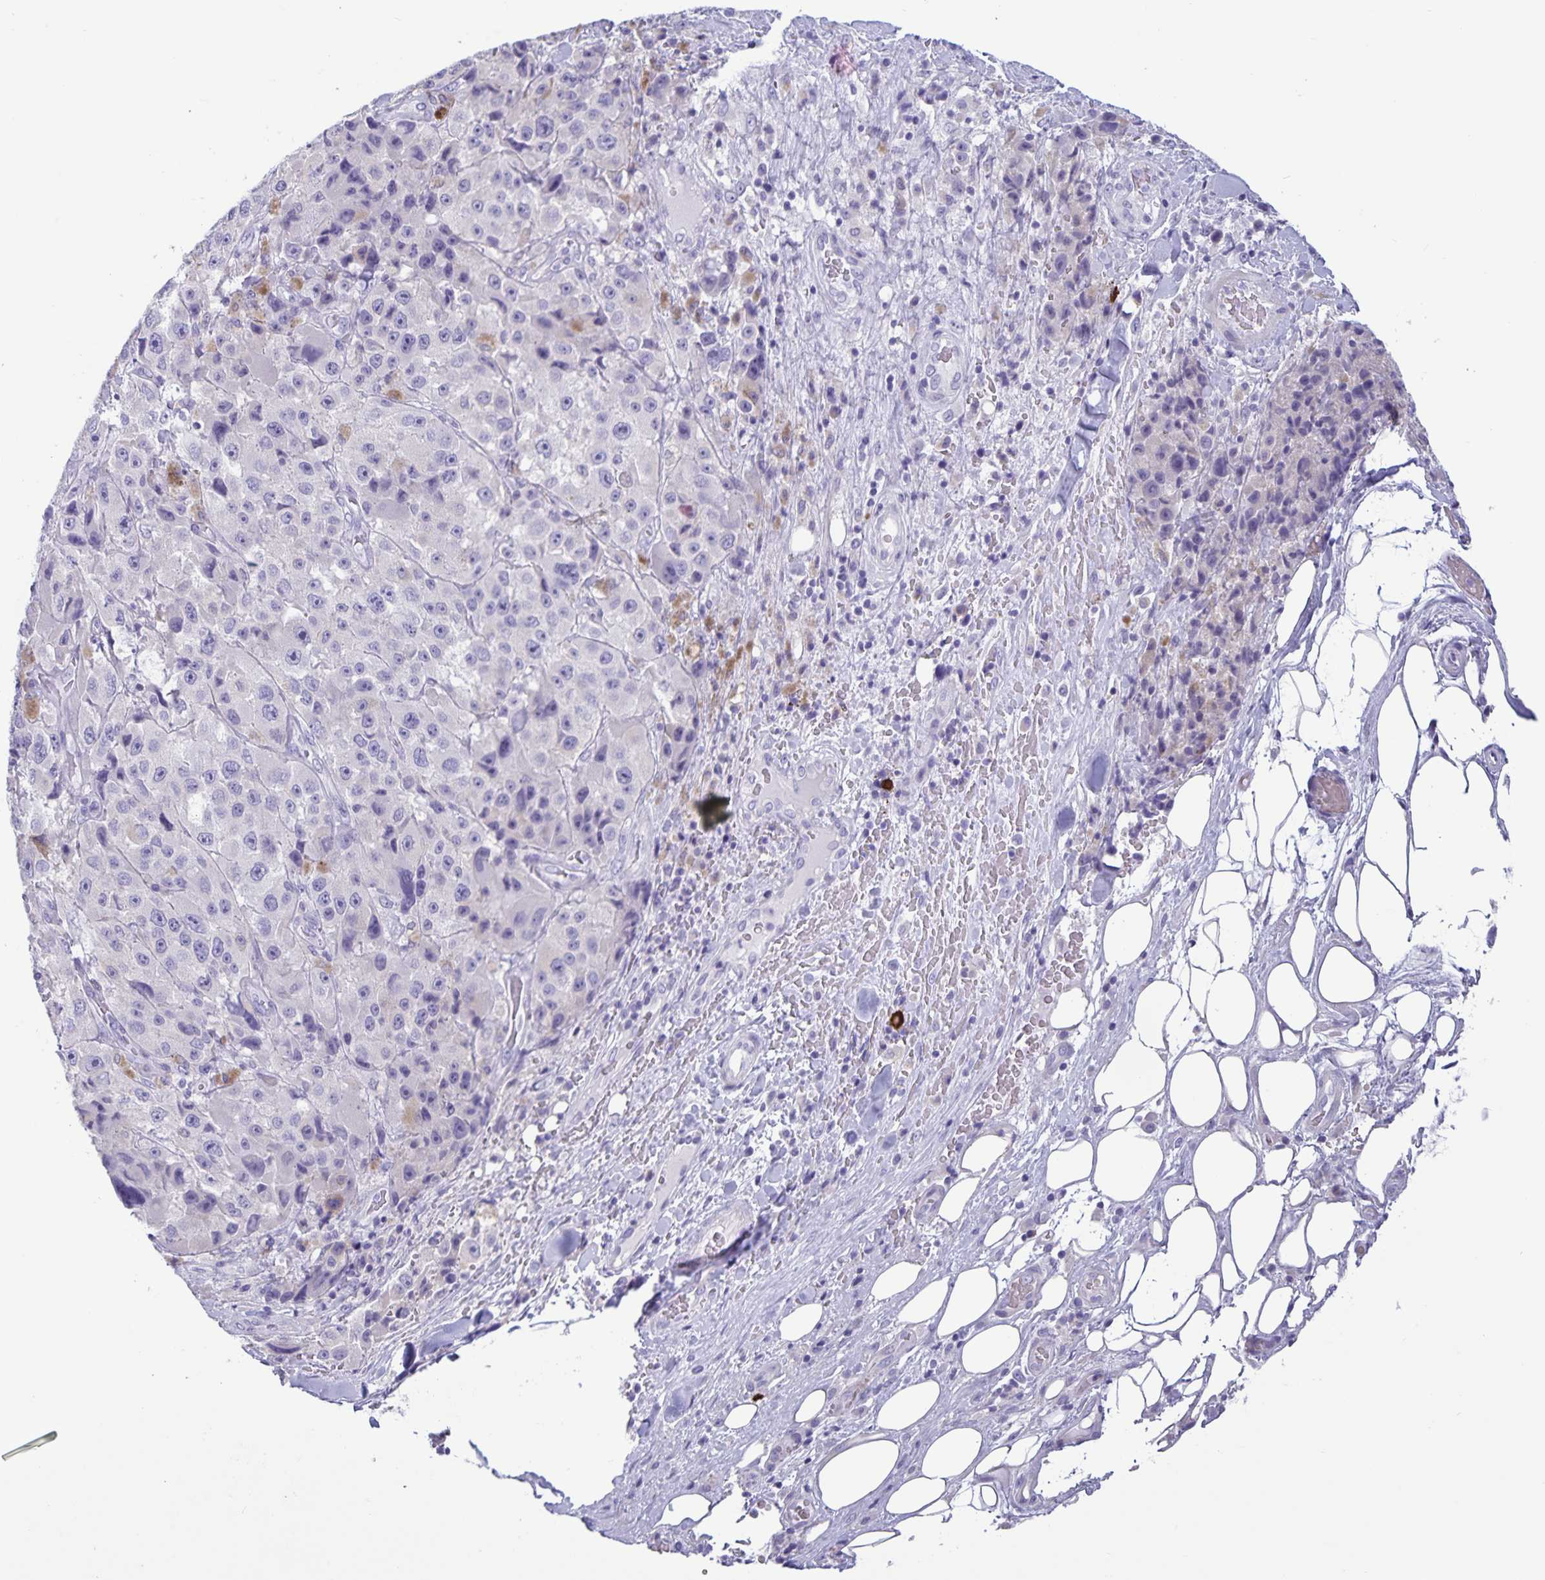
{"staining": {"intensity": "negative", "quantity": "none", "location": "none"}, "tissue": "melanoma", "cell_type": "Tumor cells", "image_type": "cancer", "snomed": [{"axis": "morphology", "description": "Malignant melanoma, Metastatic site"}, {"axis": "topography", "description": "Lymph node"}], "caption": "IHC photomicrograph of neoplastic tissue: human melanoma stained with DAB demonstrates no significant protein staining in tumor cells. The staining is performed using DAB (3,3'-diaminobenzidine) brown chromogen with nuclei counter-stained in using hematoxylin.", "gene": "IBTK", "patient": {"sex": "male", "age": 62}}